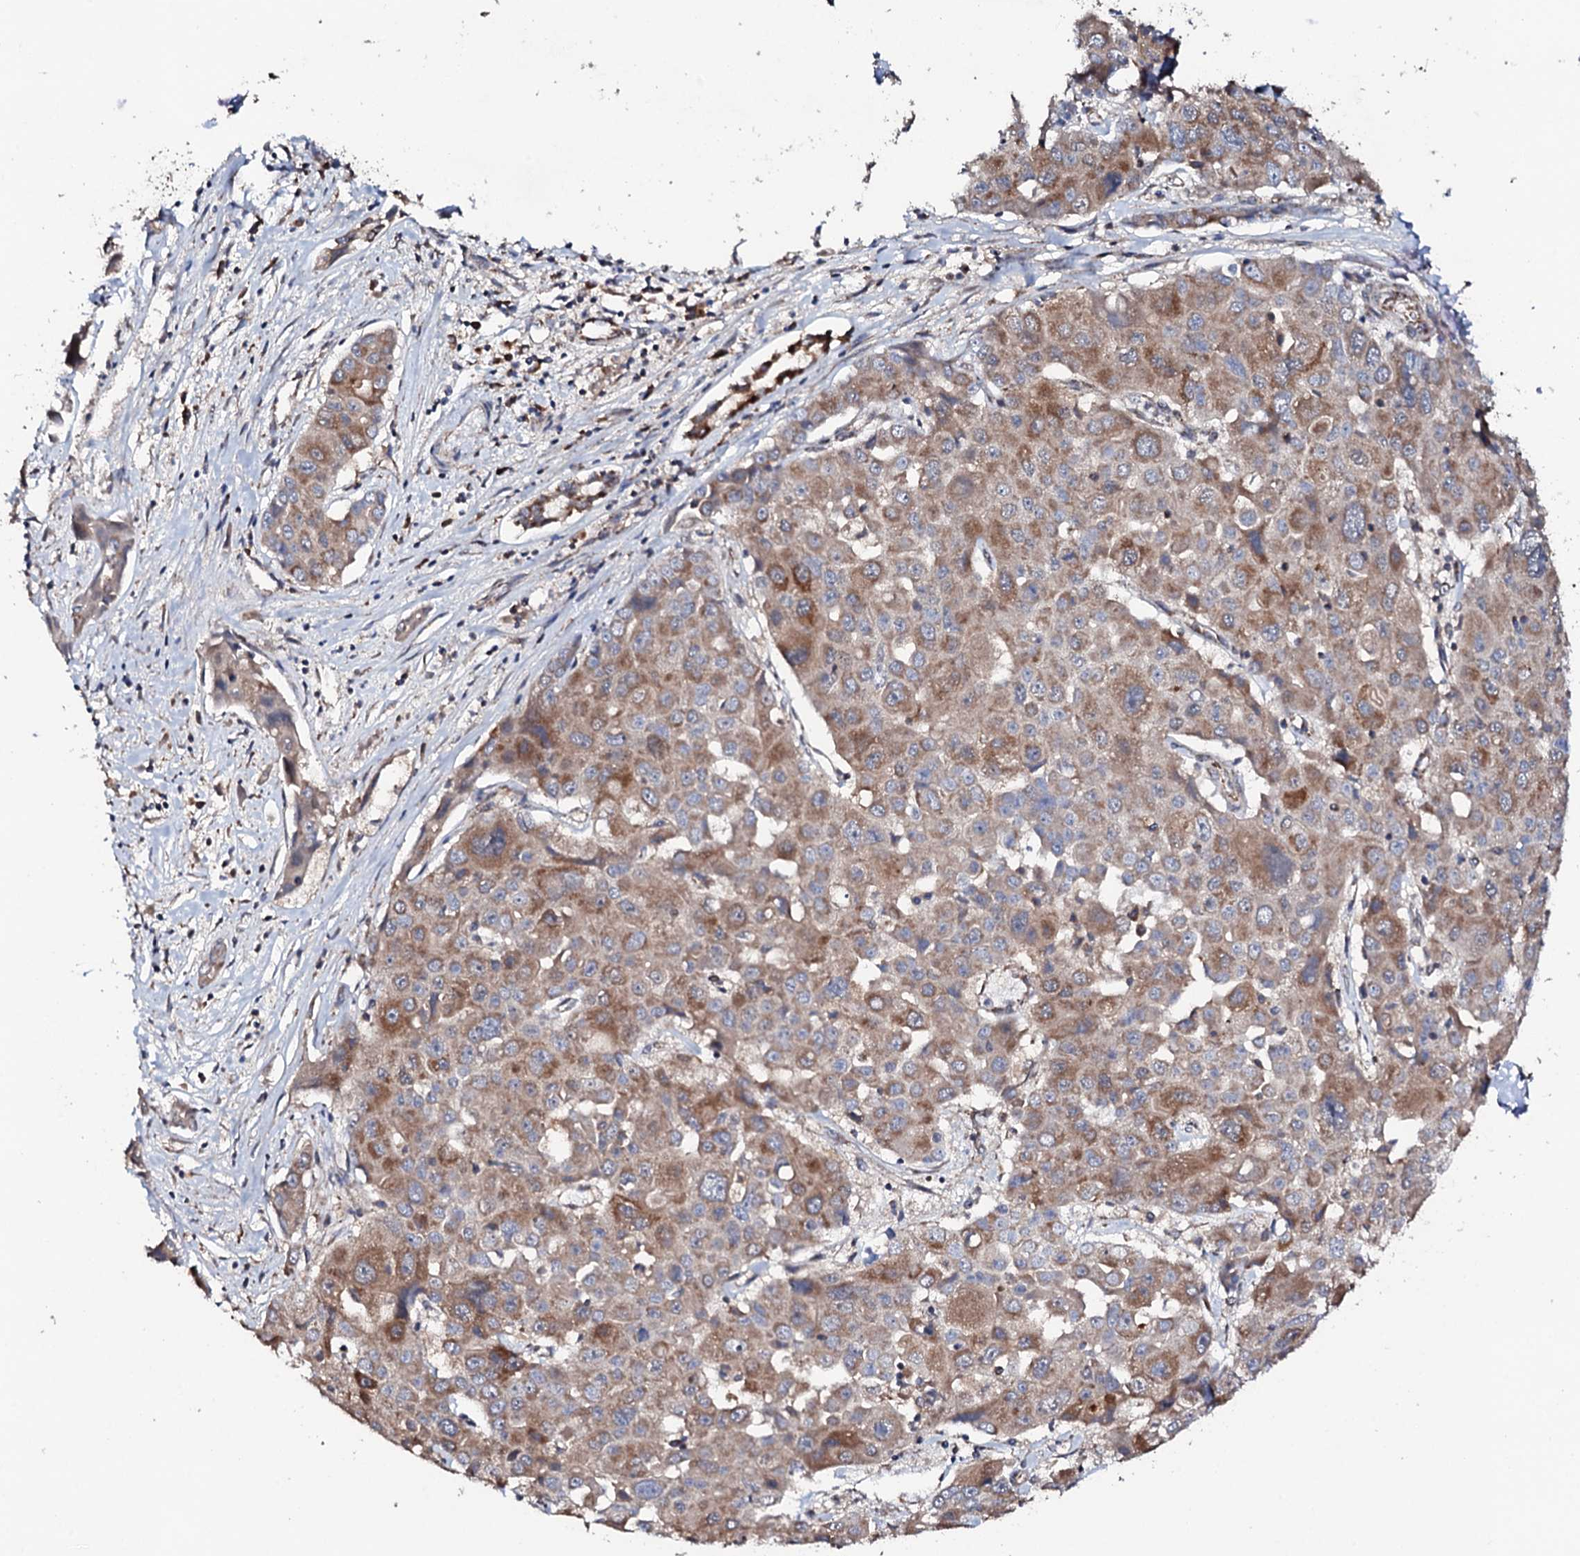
{"staining": {"intensity": "moderate", "quantity": ">75%", "location": "cytoplasmic/membranous"}, "tissue": "liver cancer", "cell_type": "Tumor cells", "image_type": "cancer", "snomed": [{"axis": "morphology", "description": "Cholangiocarcinoma"}, {"axis": "topography", "description": "Liver"}], "caption": "IHC of human liver cholangiocarcinoma demonstrates medium levels of moderate cytoplasmic/membranous expression in approximately >75% of tumor cells.", "gene": "MTIF3", "patient": {"sex": "male", "age": 67}}